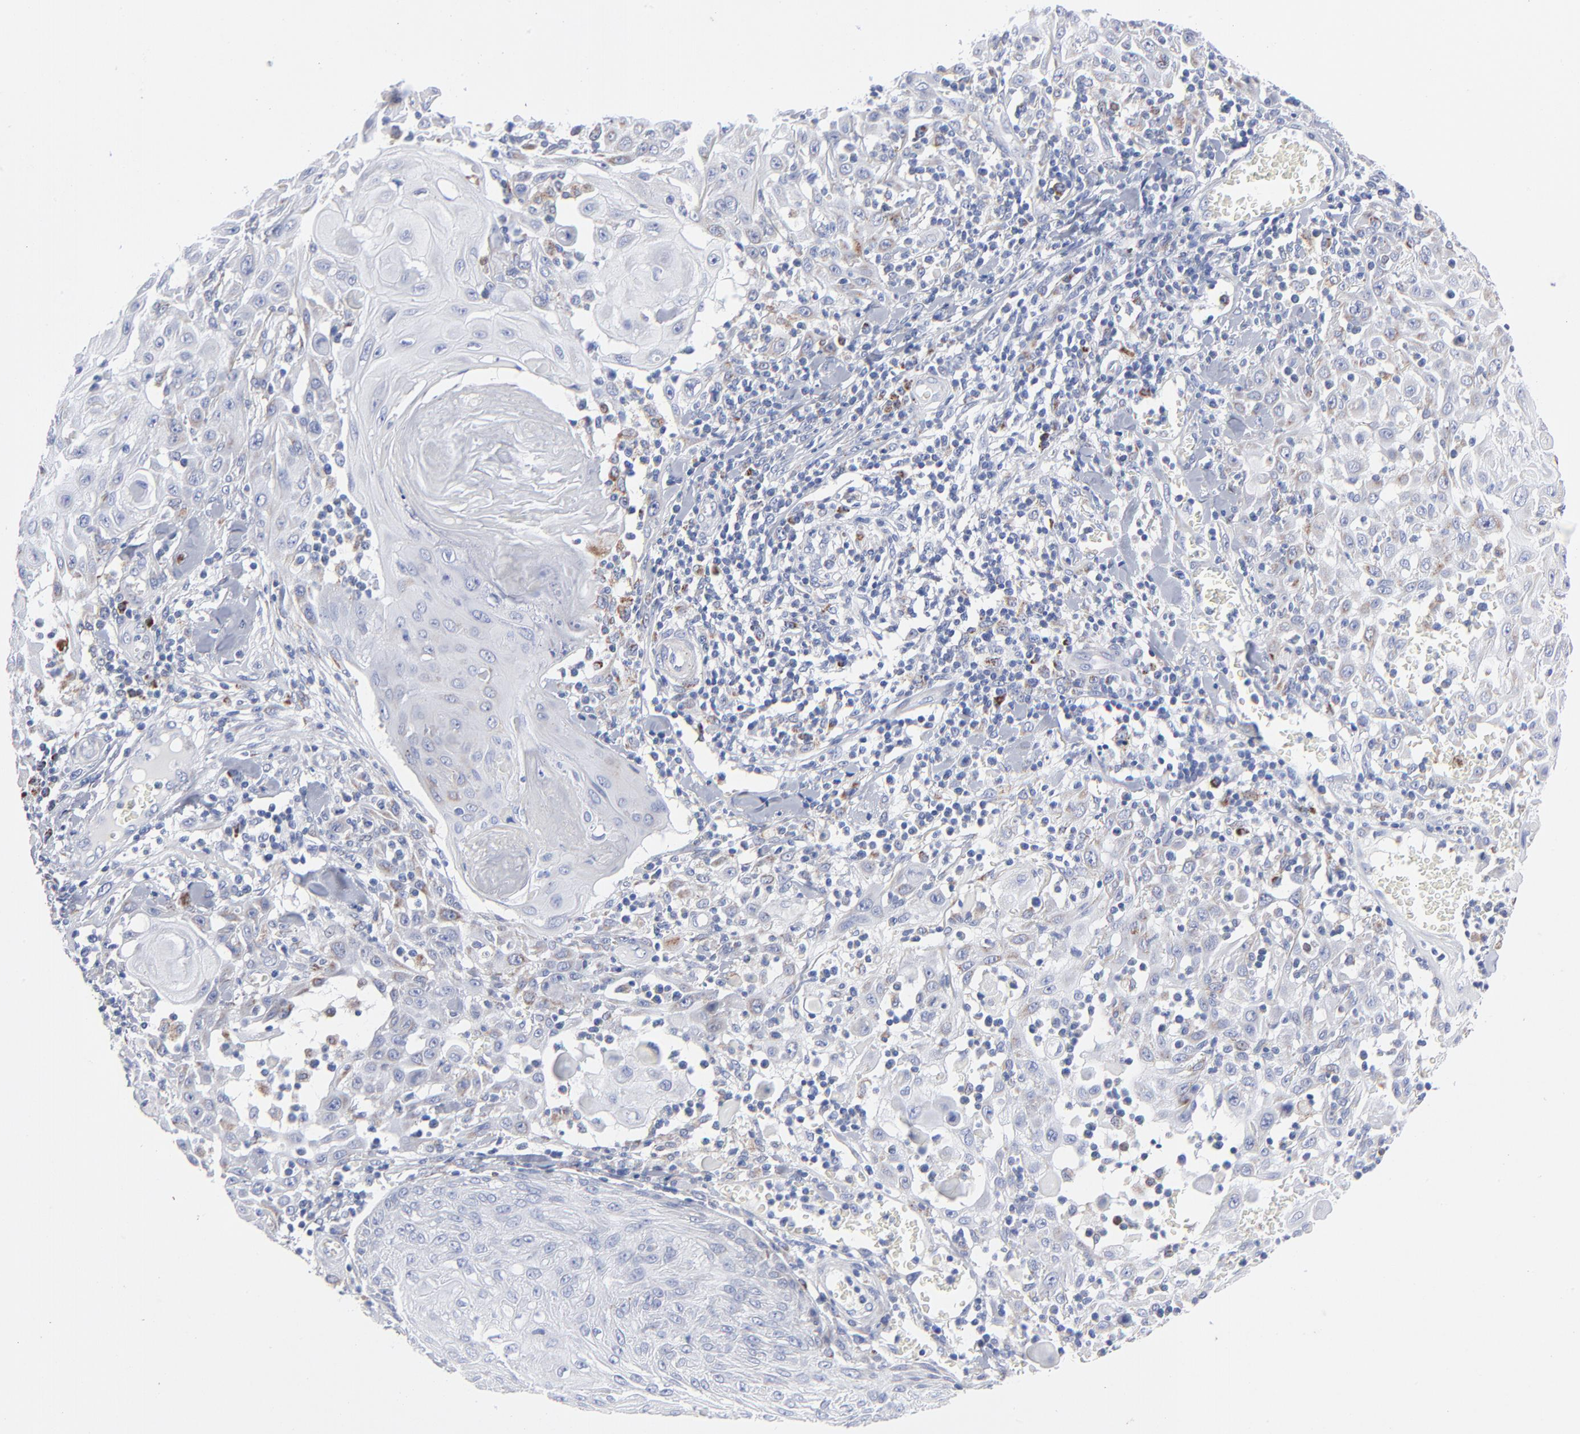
{"staining": {"intensity": "negative", "quantity": "none", "location": "none"}, "tissue": "skin cancer", "cell_type": "Tumor cells", "image_type": "cancer", "snomed": [{"axis": "morphology", "description": "Squamous cell carcinoma, NOS"}, {"axis": "topography", "description": "Skin"}], "caption": "This is a micrograph of IHC staining of squamous cell carcinoma (skin), which shows no expression in tumor cells. (IHC, brightfield microscopy, high magnification).", "gene": "CHCHD10", "patient": {"sex": "male", "age": 24}}